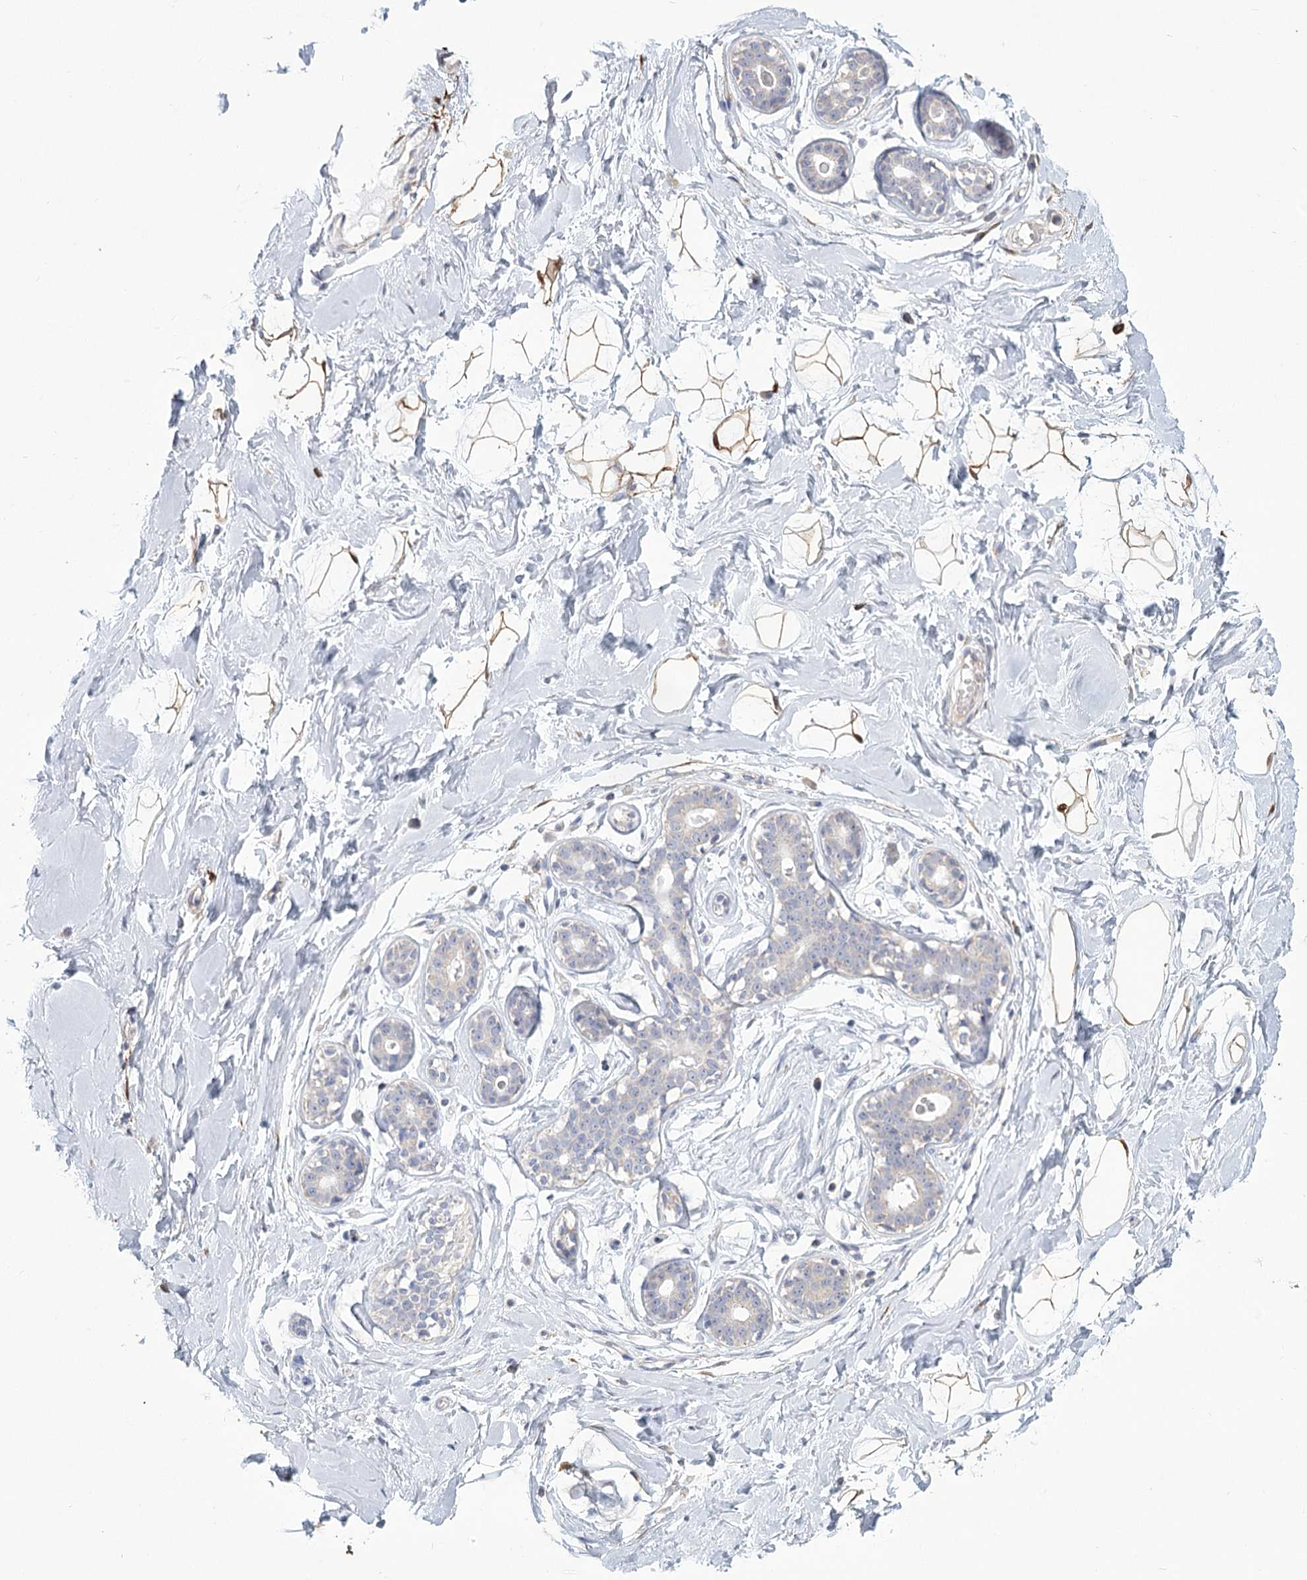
{"staining": {"intensity": "moderate", "quantity": ">75%", "location": "cytoplasmic/membranous"}, "tissue": "breast", "cell_type": "Adipocytes", "image_type": "normal", "snomed": [{"axis": "morphology", "description": "Normal tissue, NOS"}, {"axis": "morphology", "description": "Adenoma, NOS"}, {"axis": "topography", "description": "Breast"}], "caption": "There is medium levels of moderate cytoplasmic/membranous positivity in adipocytes of benign breast, as demonstrated by immunohistochemical staining (brown color).", "gene": "CNTLN", "patient": {"sex": "female", "age": 23}}